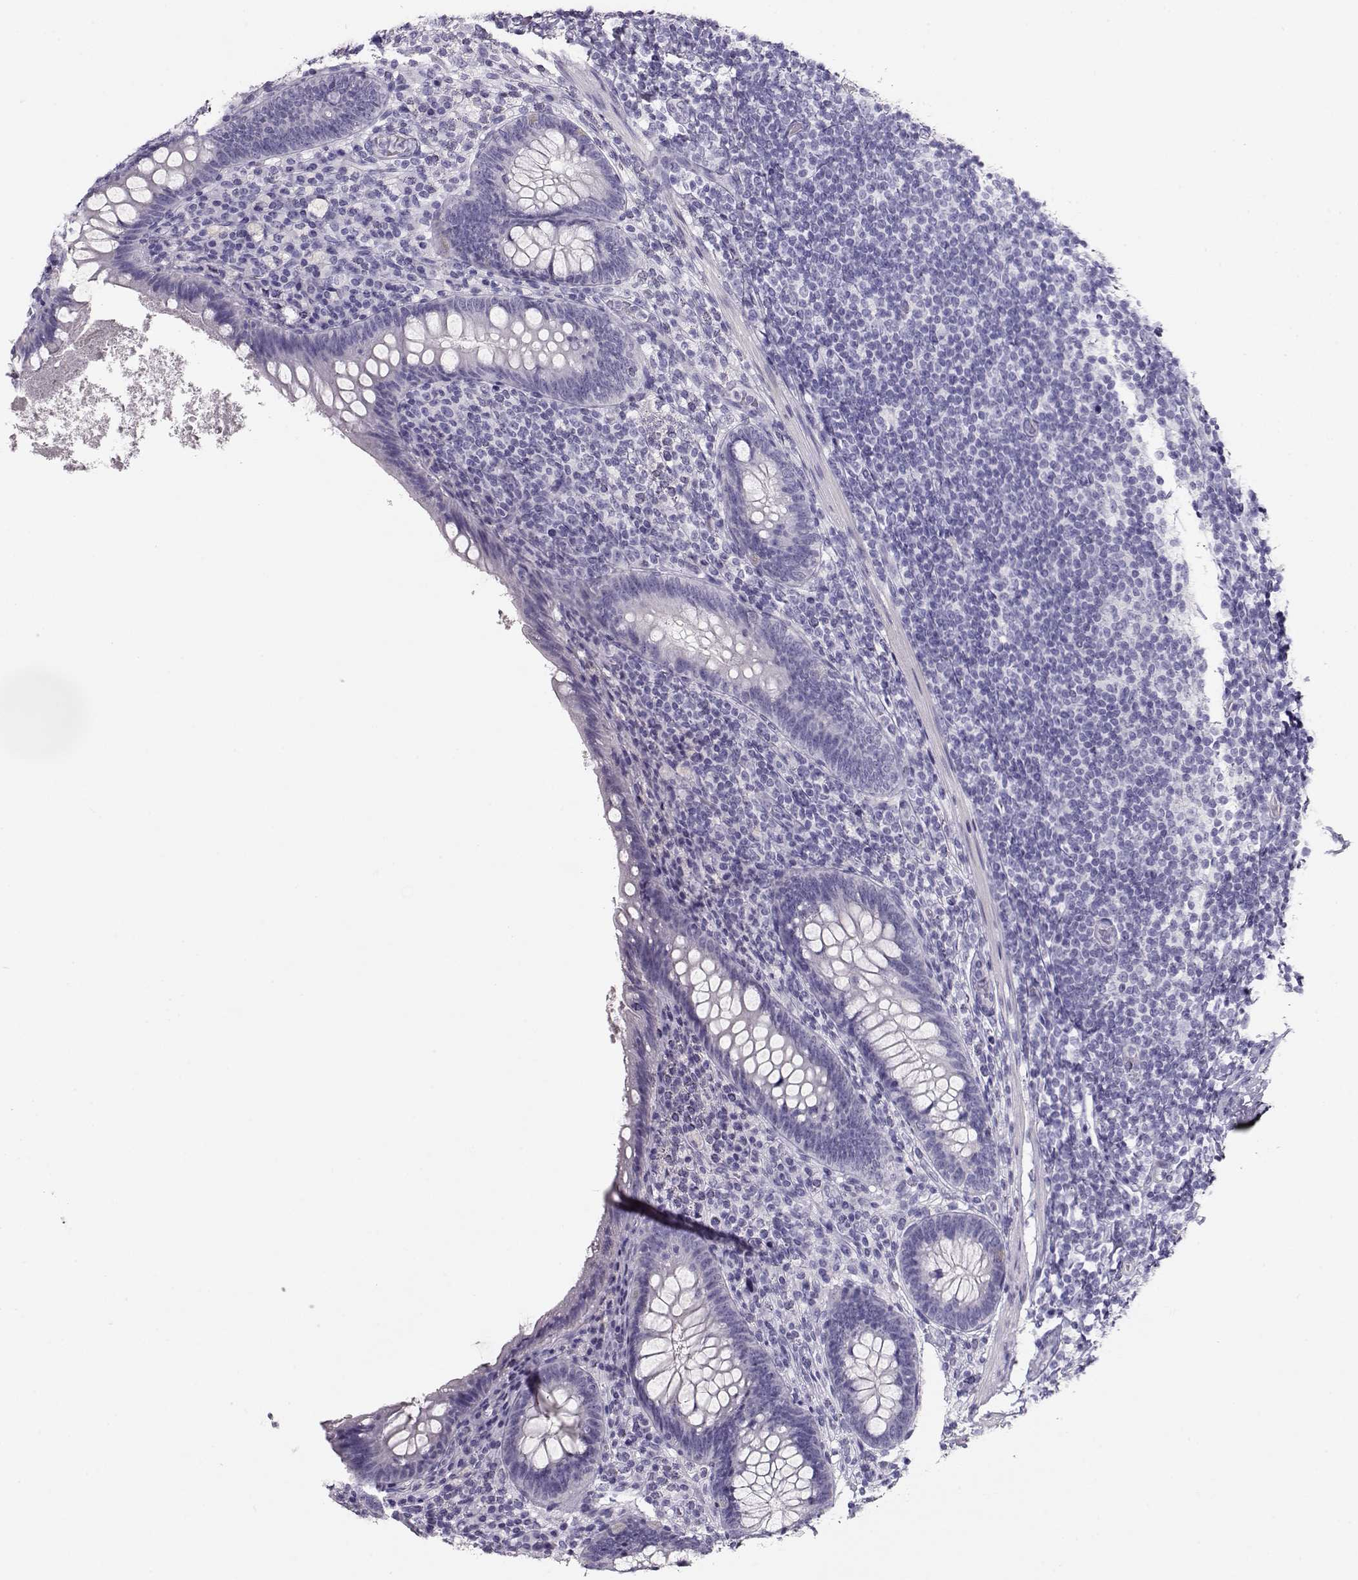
{"staining": {"intensity": "negative", "quantity": "none", "location": "none"}, "tissue": "appendix", "cell_type": "Glandular cells", "image_type": "normal", "snomed": [{"axis": "morphology", "description": "Normal tissue, NOS"}, {"axis": "topography", "description": "Appendix"}], "caption": "This photomicrograph is of normal appendix stained with immunohistochemistry to label a protein in brown with the nuclei are counter-stained blue. There is no staining in glandular cells. (DAB immunohistochemistry (IHC) with hematoxylin counter stain).", "gene": "ACTN2", "patient": {"sex": "male", "age": 47}}